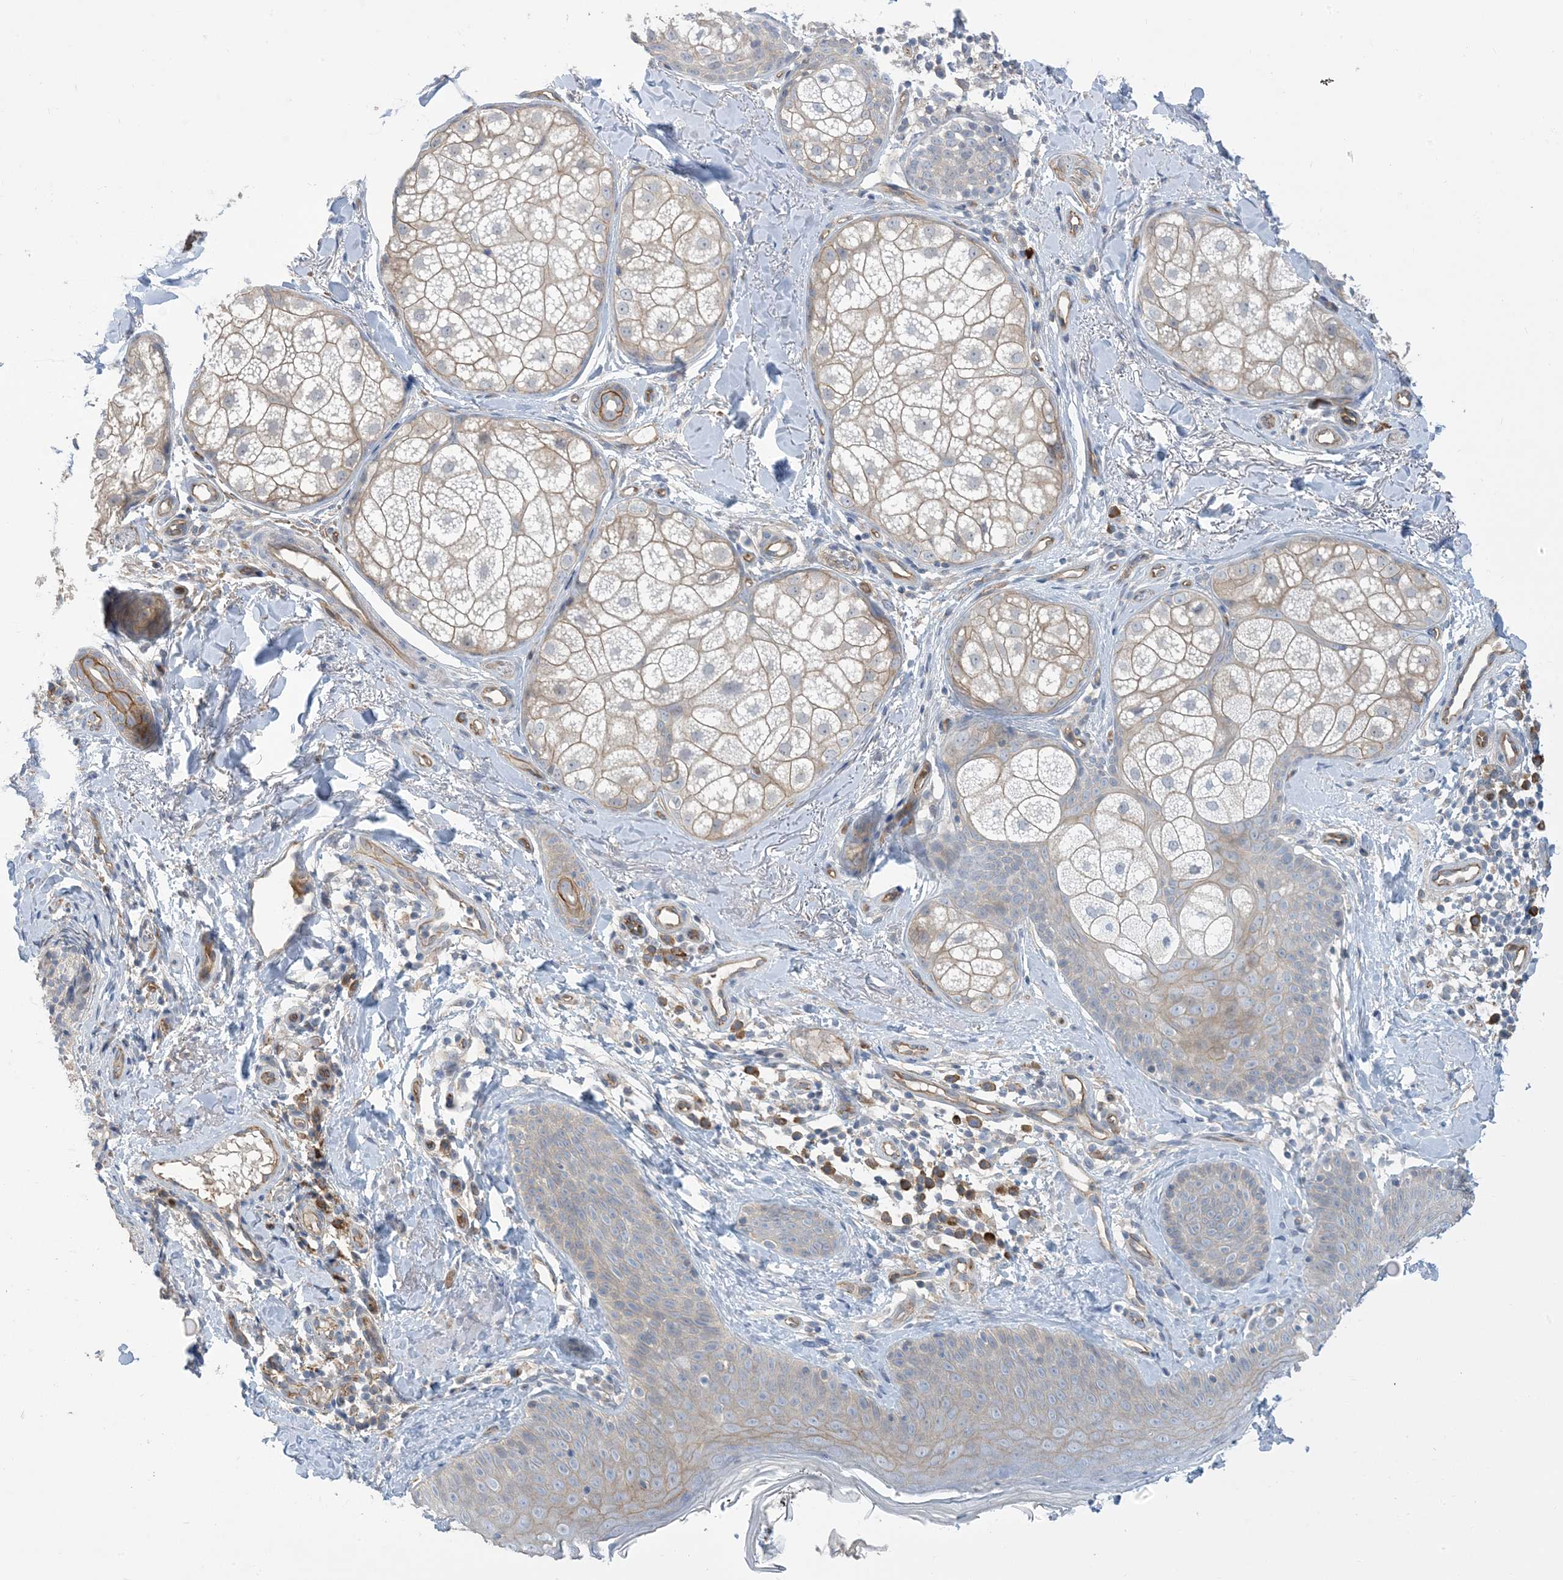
{"staining": {"intensity": "negative", "quantity": "none", "location": "none"}, "tissue": "skin", "cell_type": "Fibroblasts", "image_type": "normal", "snomed": [{"axis": "morphology", "description": "Normal tissue, NOS"}, {"axis": "topography", "description": "Skin"}], "caption": "Human skin stained for a protein using immunohistochemistry (IHC) exhibits no positivity in fibroblasts.", "gene": "AOC1", "patient": {"sex": "male", "age": 57}}